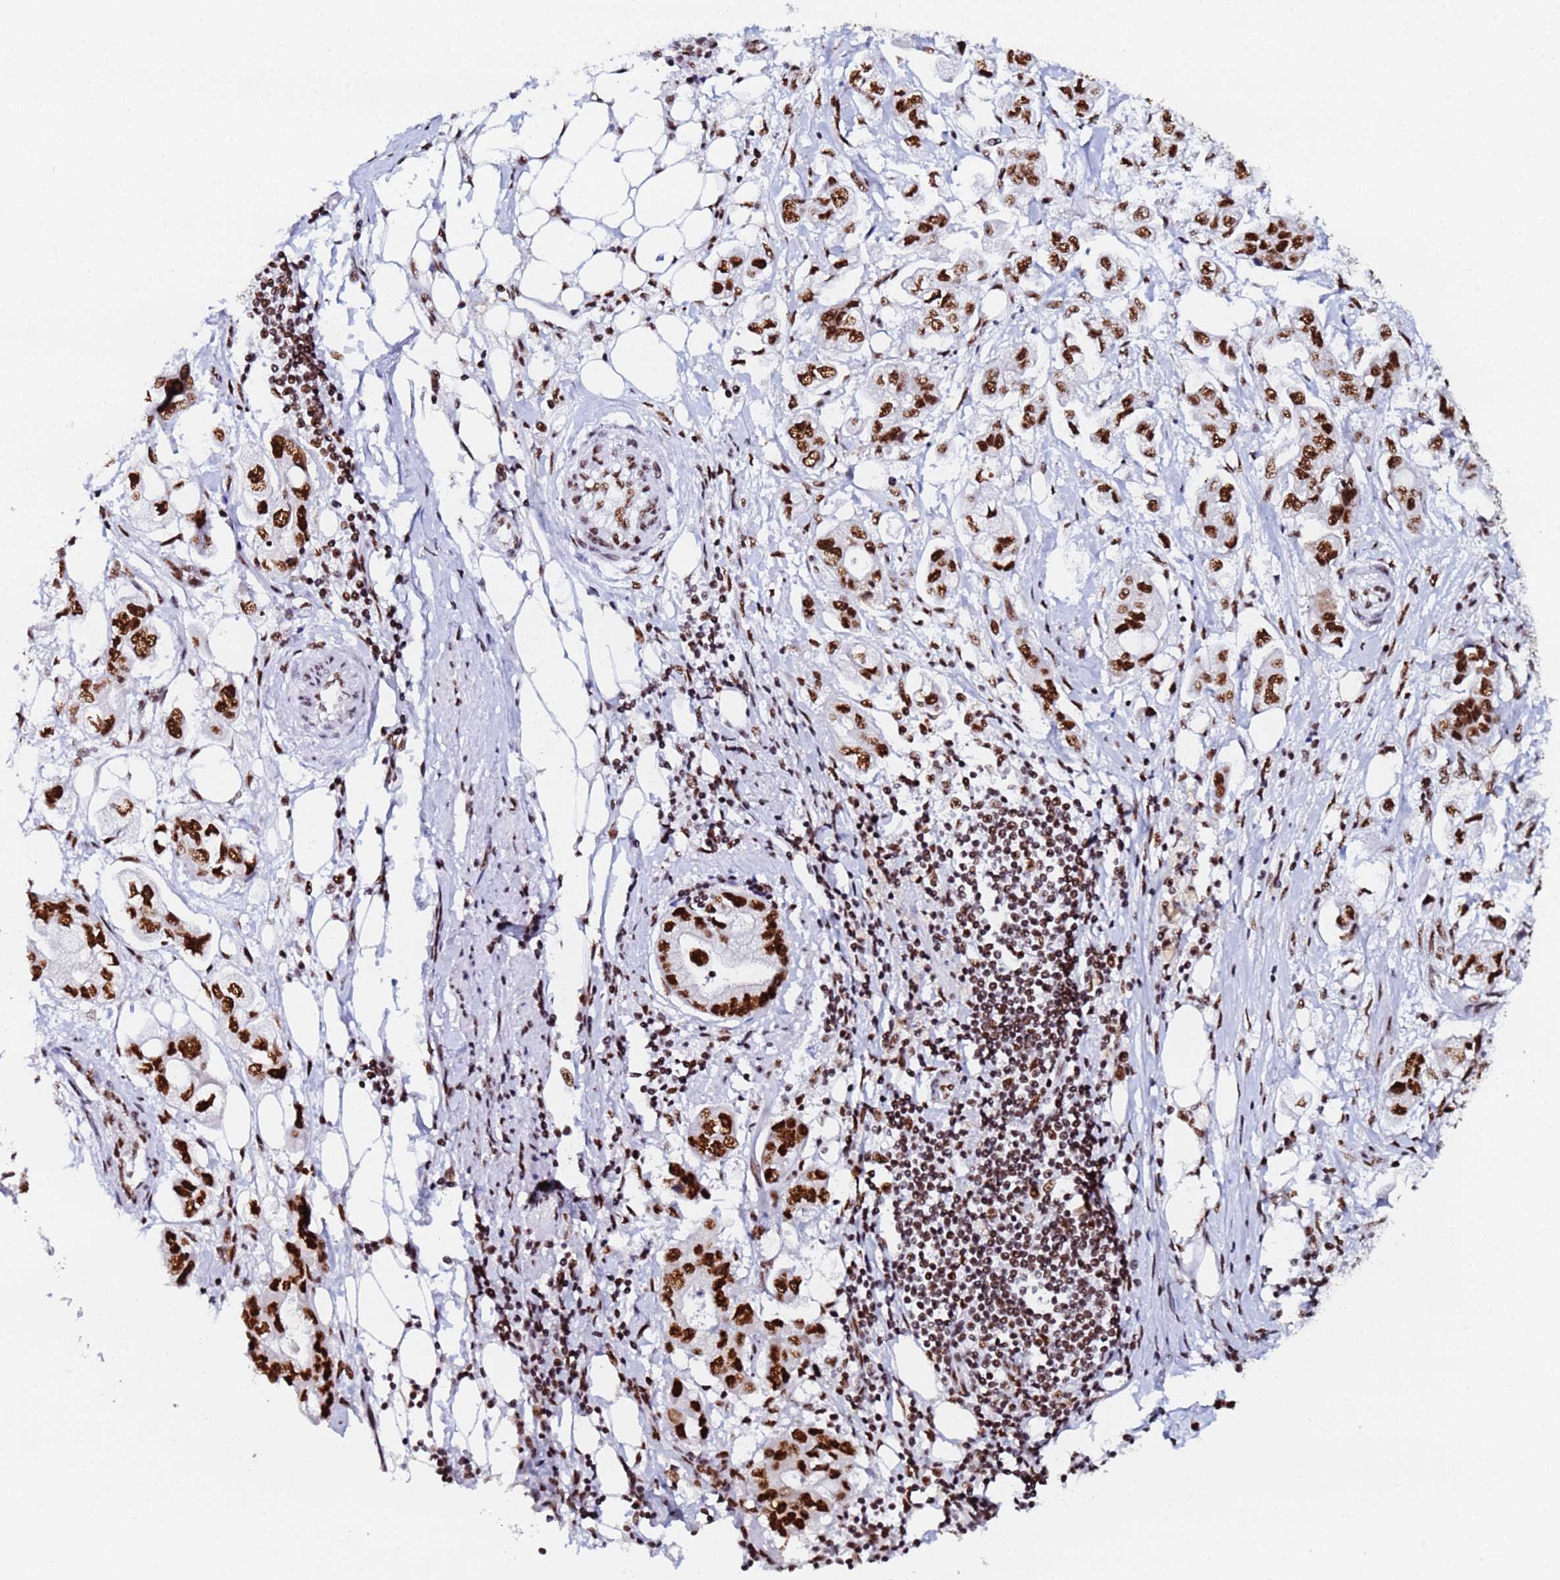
{"staining": {"intensity": "strong", "quantity": ">75%", "location": "nuclear"}, "tissue": "stomach cancer", "cell_type": "Tumor cells", "image_type": "cancer", "snomed": [{"axis": "morphology", "description": "Adenocarcinoma, NOS"}, {"axis": "topography", "description": "Stomach"}], "caption": "Immunohistochemistry (IHC) micrograph of neoplastic tissue: human stomach adenocarcinoma stained using immunohistochemistry demonstrates high levels of strong protein expression localized specifically in the nuclear of tumor cells, appearing as a nuclear brown color.", "gene": "SNRPA1", "patient": {"sex": "male", "age": 62}}